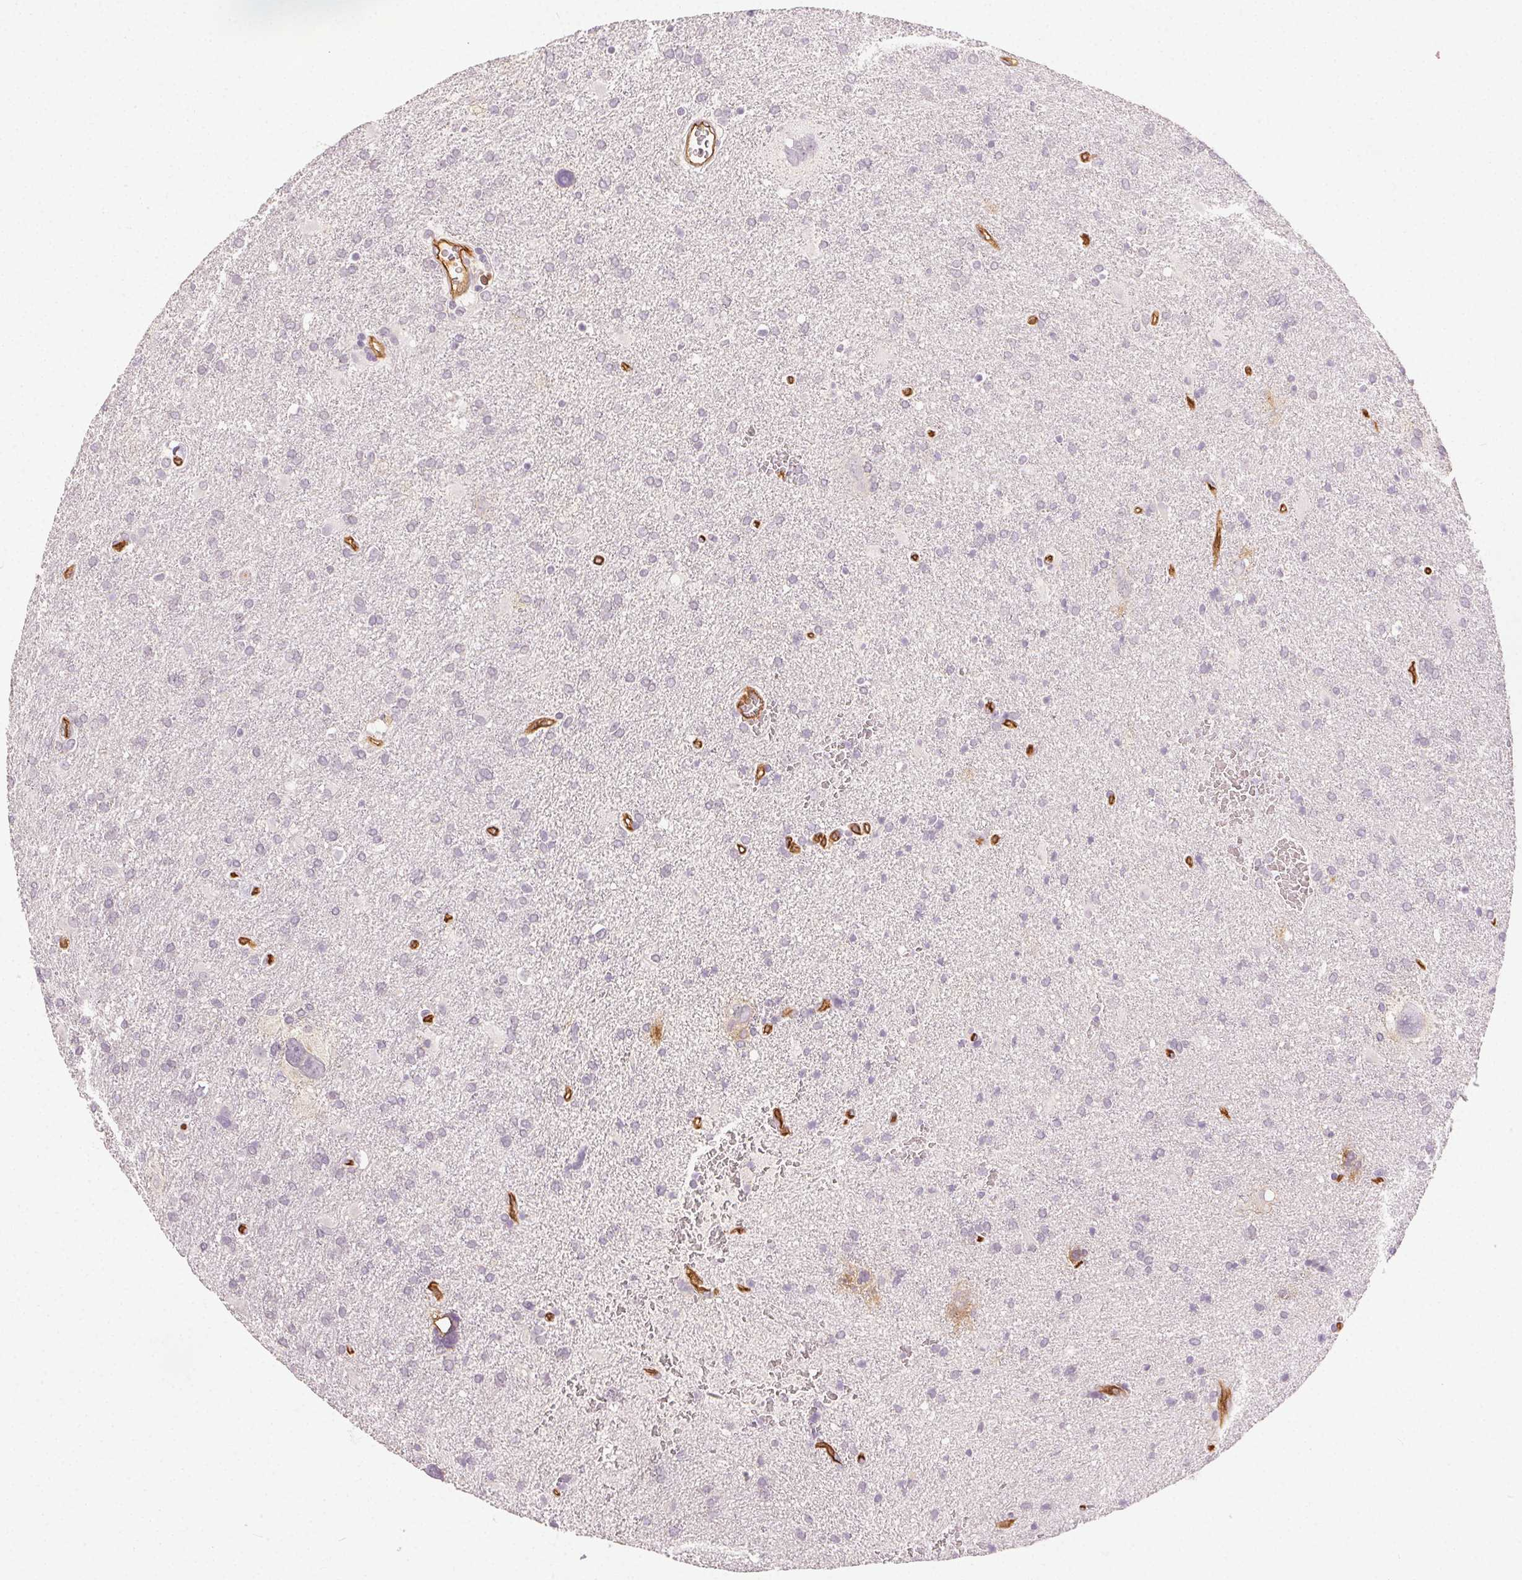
{"staining": {"intensity": "negative", "quantity": "none", "location": "none"}, "tissue": "glioma", "cell_type": "Tumor cells", "image_type": "cancer", "snomed": [{"axis": "morphology", "description": "Glioma, malignant, Low grade"}, {"axis": "topography", "description": "Brain"}], "caption": "Immunohistochemistry histopathology image of low-grade glioma (malignant) stained for a protein (brown), which demonstrates no positivity in tumor cells.", "gene": "PODXL", "patient": {"sex": "male", "age": 66}}